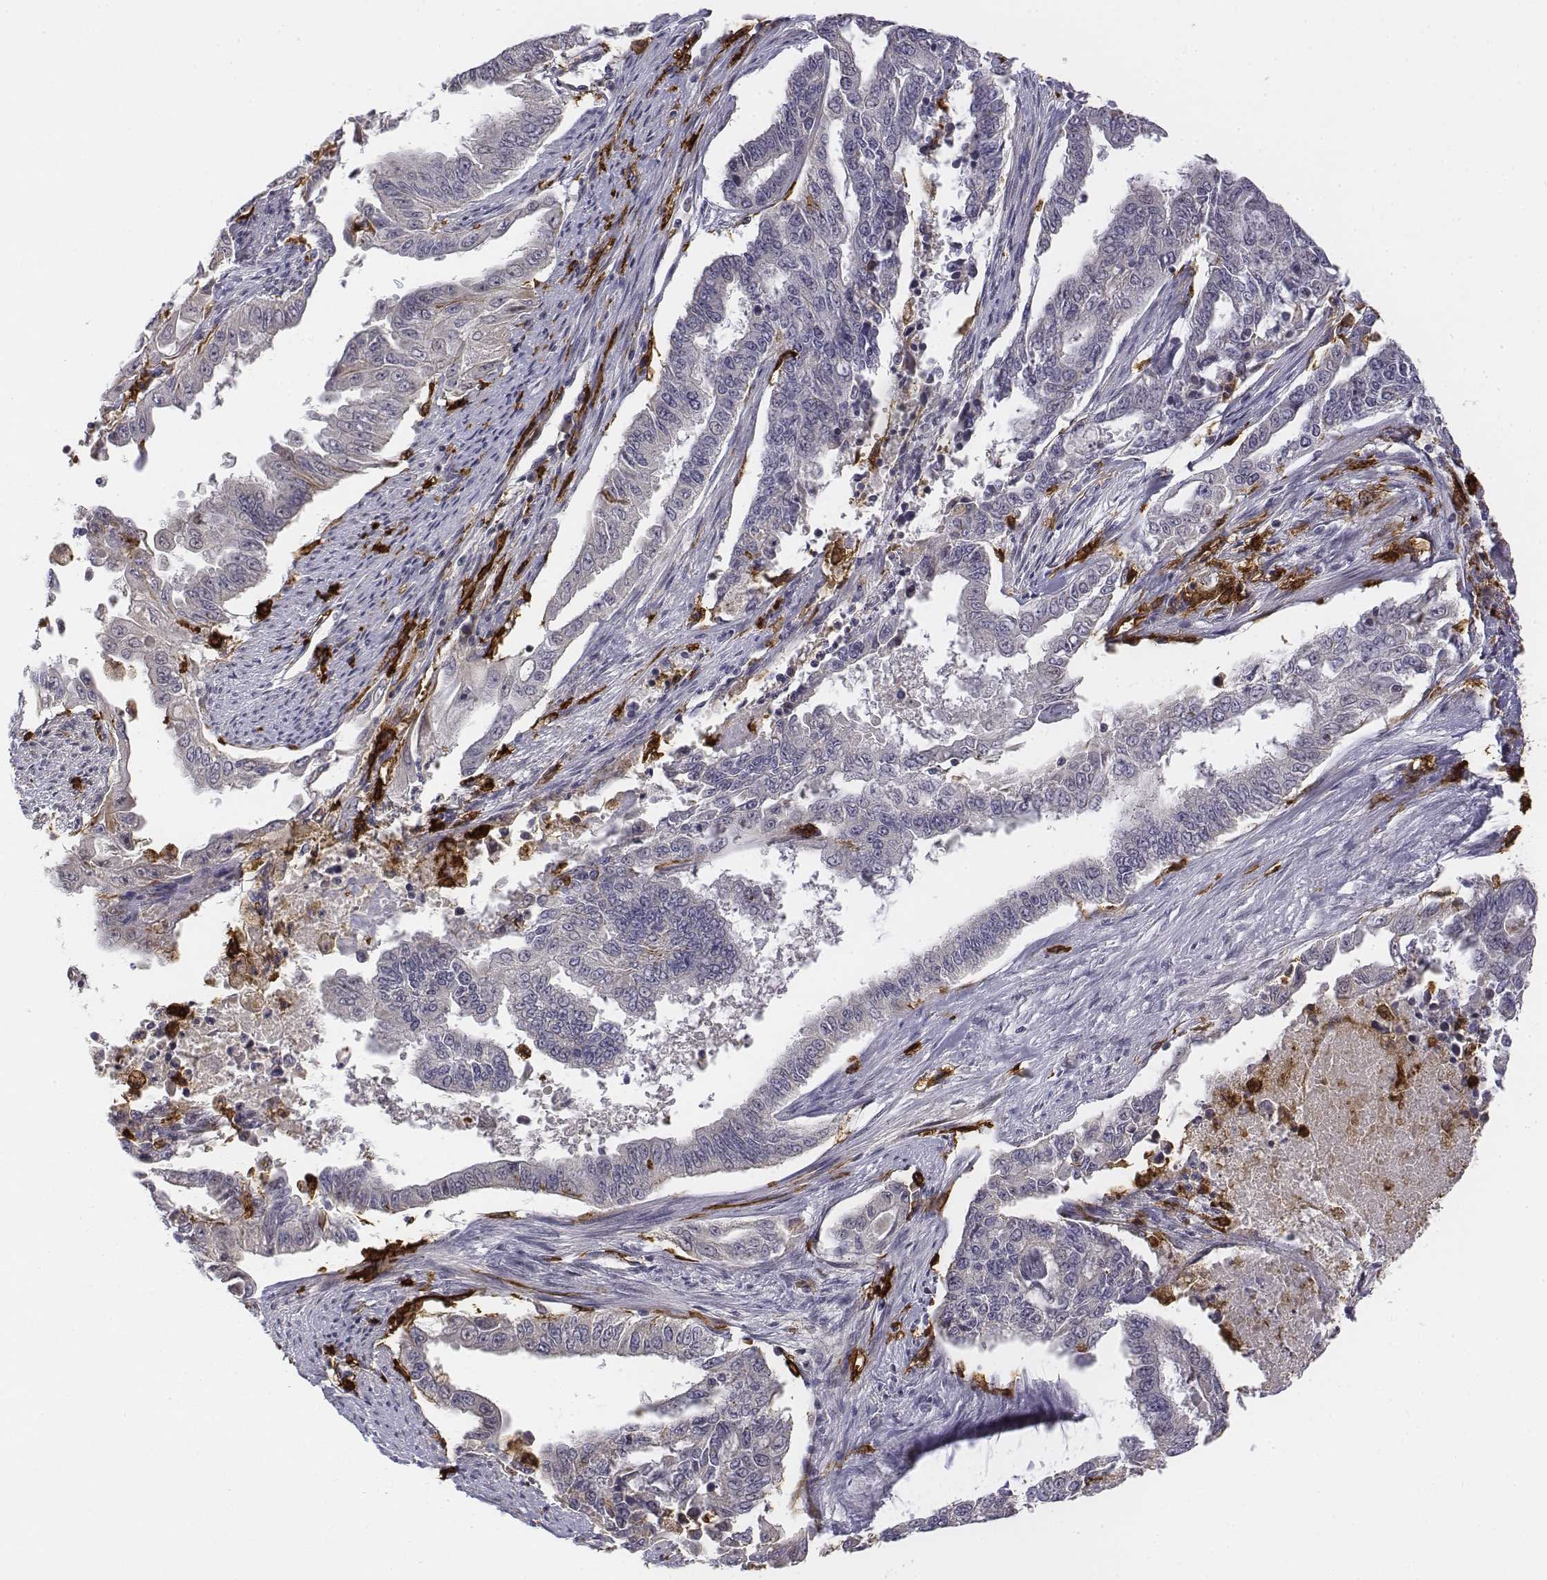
{"staining": {"intensity": "negative", "quantity": "none", "location": "none"}, "tissue": "endometrial cancer", "cell_type": "Tumor cells", "image_type": "cancer", "snomed": [{"axis": "morphology", "description": "Adenocarcinoma, NOS"}, {"axis": "topography", "description": "Uterus"}], "caption": "High power microscopy photomicrograph of an immunohistochemistry photomicrograph of endometrial adenocarcinoma, revealing no significant positivity in tumor cells. (DAB (3,3'-diaminobenzidine) immunohistochemistry, high magnification).", "gene": "CD14", "patient": {"sex": "female", "age": 59}}